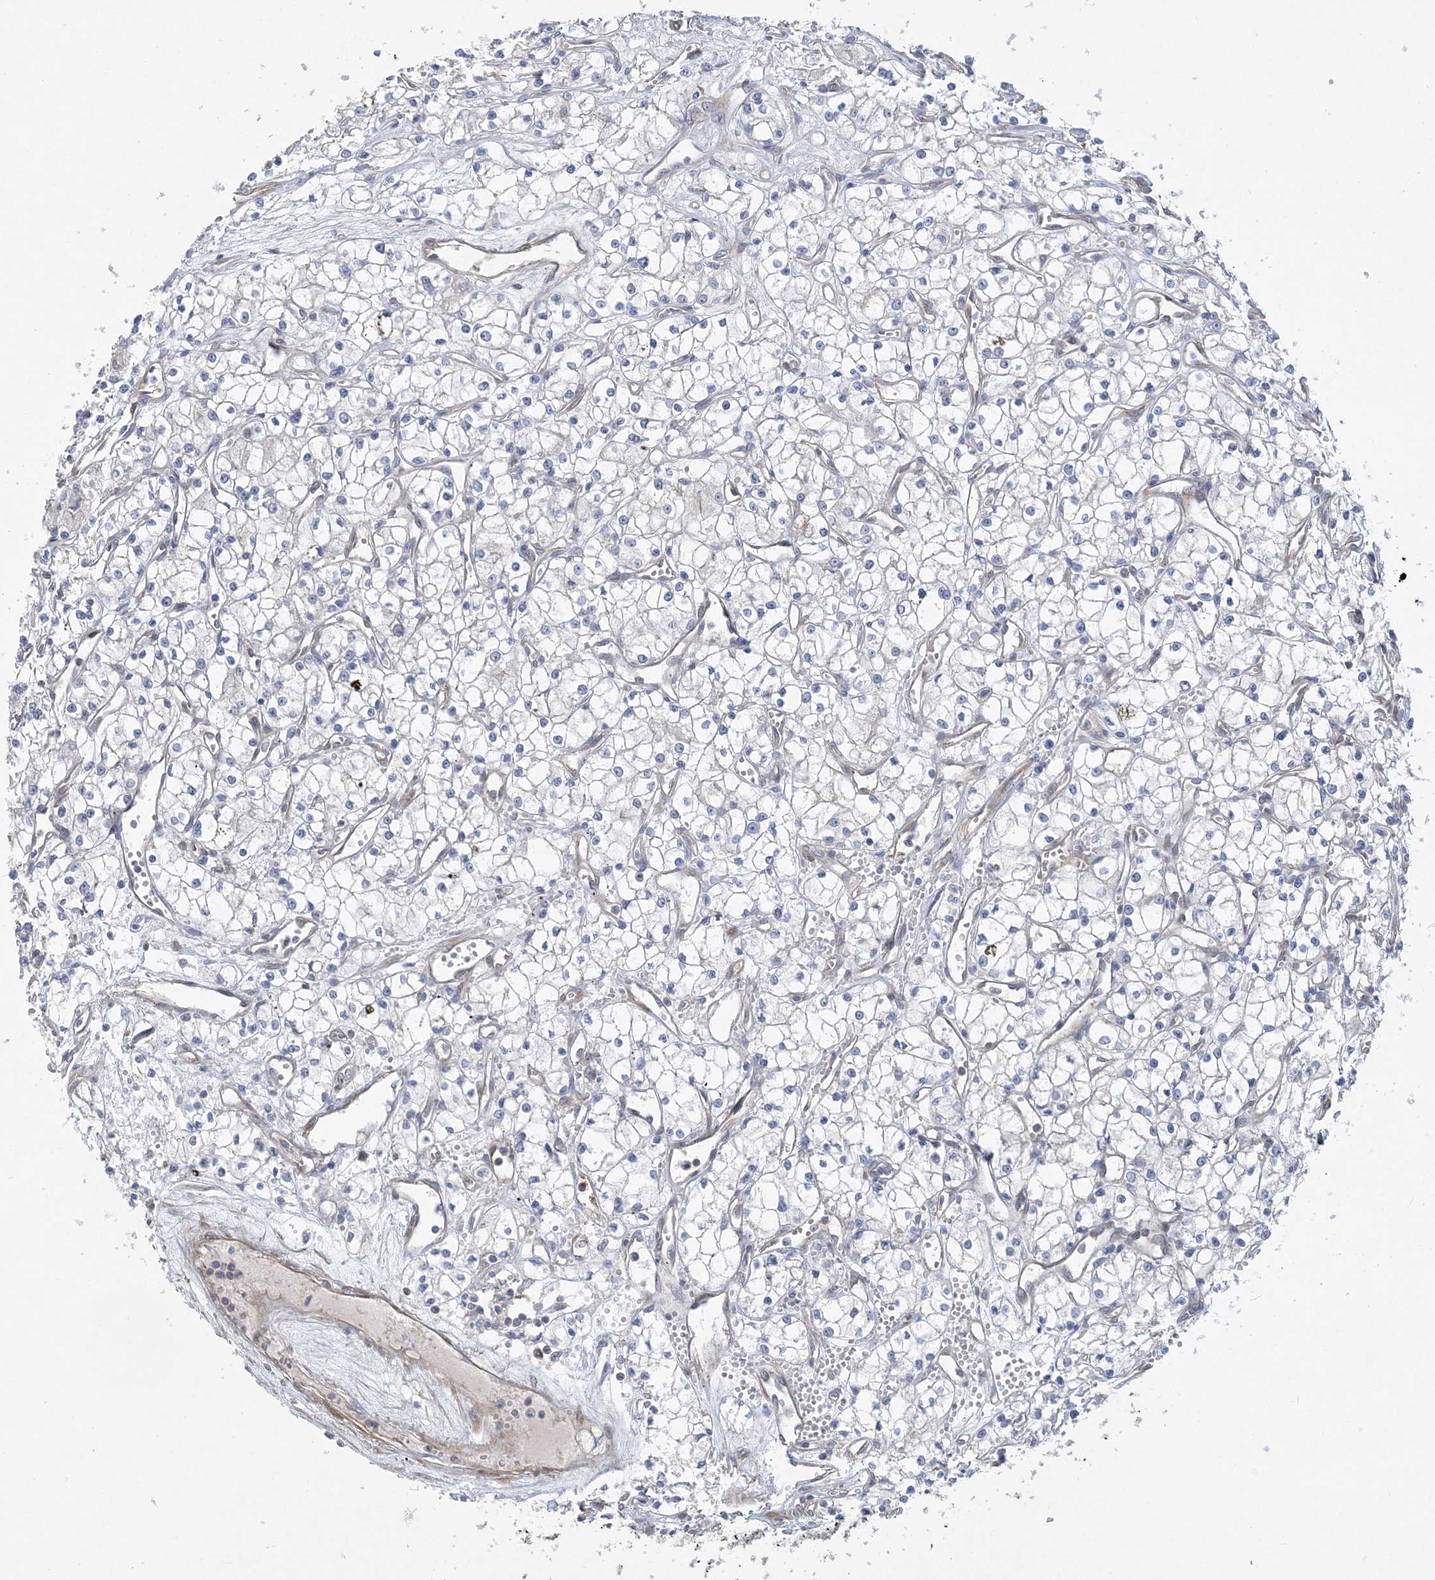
{"staining": {"intensity": "negative", "quantity": "none", "location": "none"}, "tissue": "renal cancer", "cell_type": "Tumor cells", "image_type": "cancer", "snomed": [{"axis": "morphology", "description": "Adenocarcinoma, NOS"}, {"axis": "topography", "description": "Kidney"}], "caption": "High magnification brightfield microscopy of renal cancer stained with DAB (brown) and counterstained with hematoxylin (blue): tumor cells show no significant positivity.", "gene": "MAP4K5", "patient": {"sex": "male", "age": 59}}